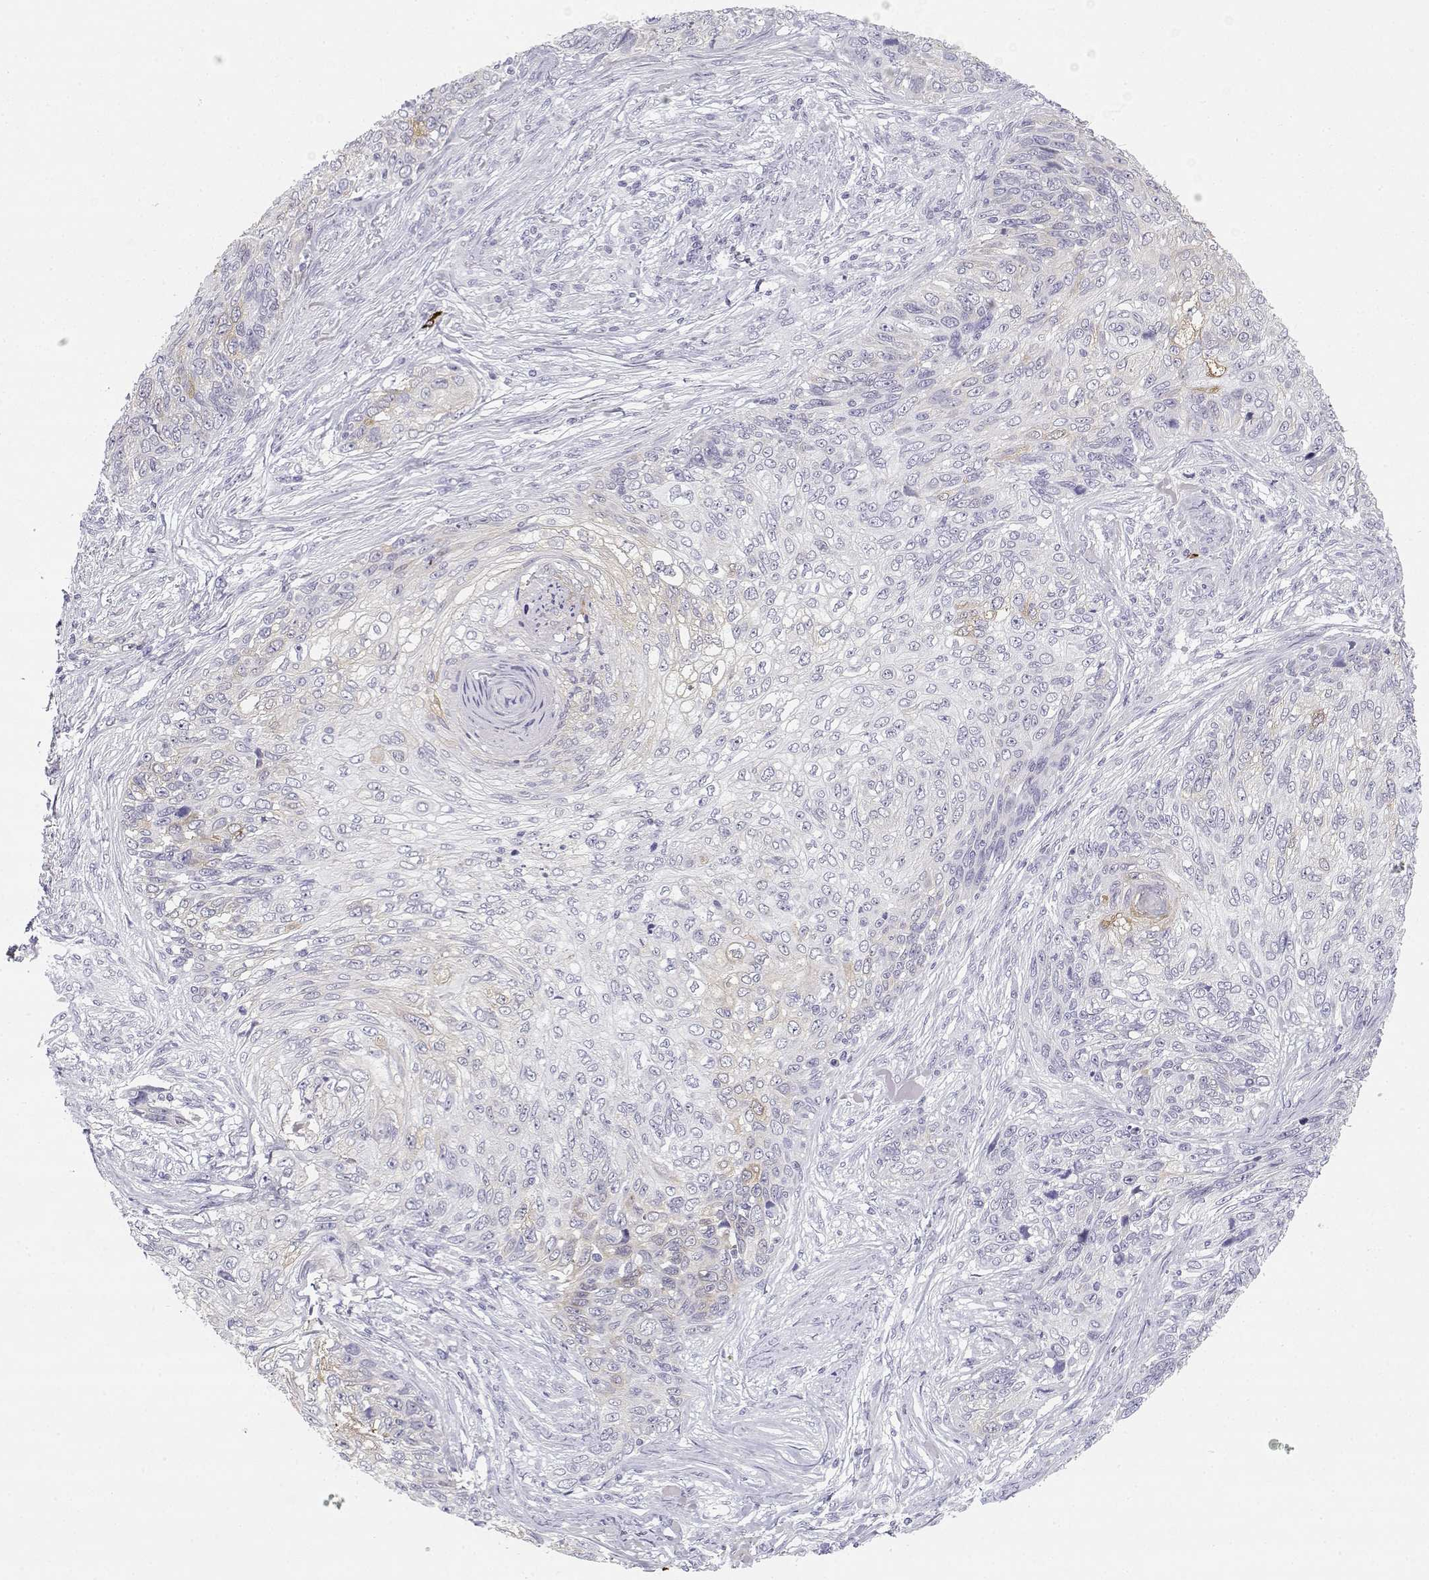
{"staining": {"intensity": "weak", "quantity": "<25%", "location": "cytoplasmic/membranous"}, "tissue": "skin cancer", "cell_type": "Tumor cells", "image_type": "cancer", "snomed": [{"axis": "morphology", "description": "Squamous cell carcinoma, NOS"}, {"axis": "topography", "description": "Skin"}], "caption": "DAB immunohistochemical staining of human squamous cell carcinoma (skin) reveals no significant expression in tumor cells. (Brightfield microscopy of DAB (3,3'-diaminobenzidine) immunohistochemistry (IHC) at high magnification).", "gene": "CREB3L3", "patient": {"sex": "male", "age": 92}}